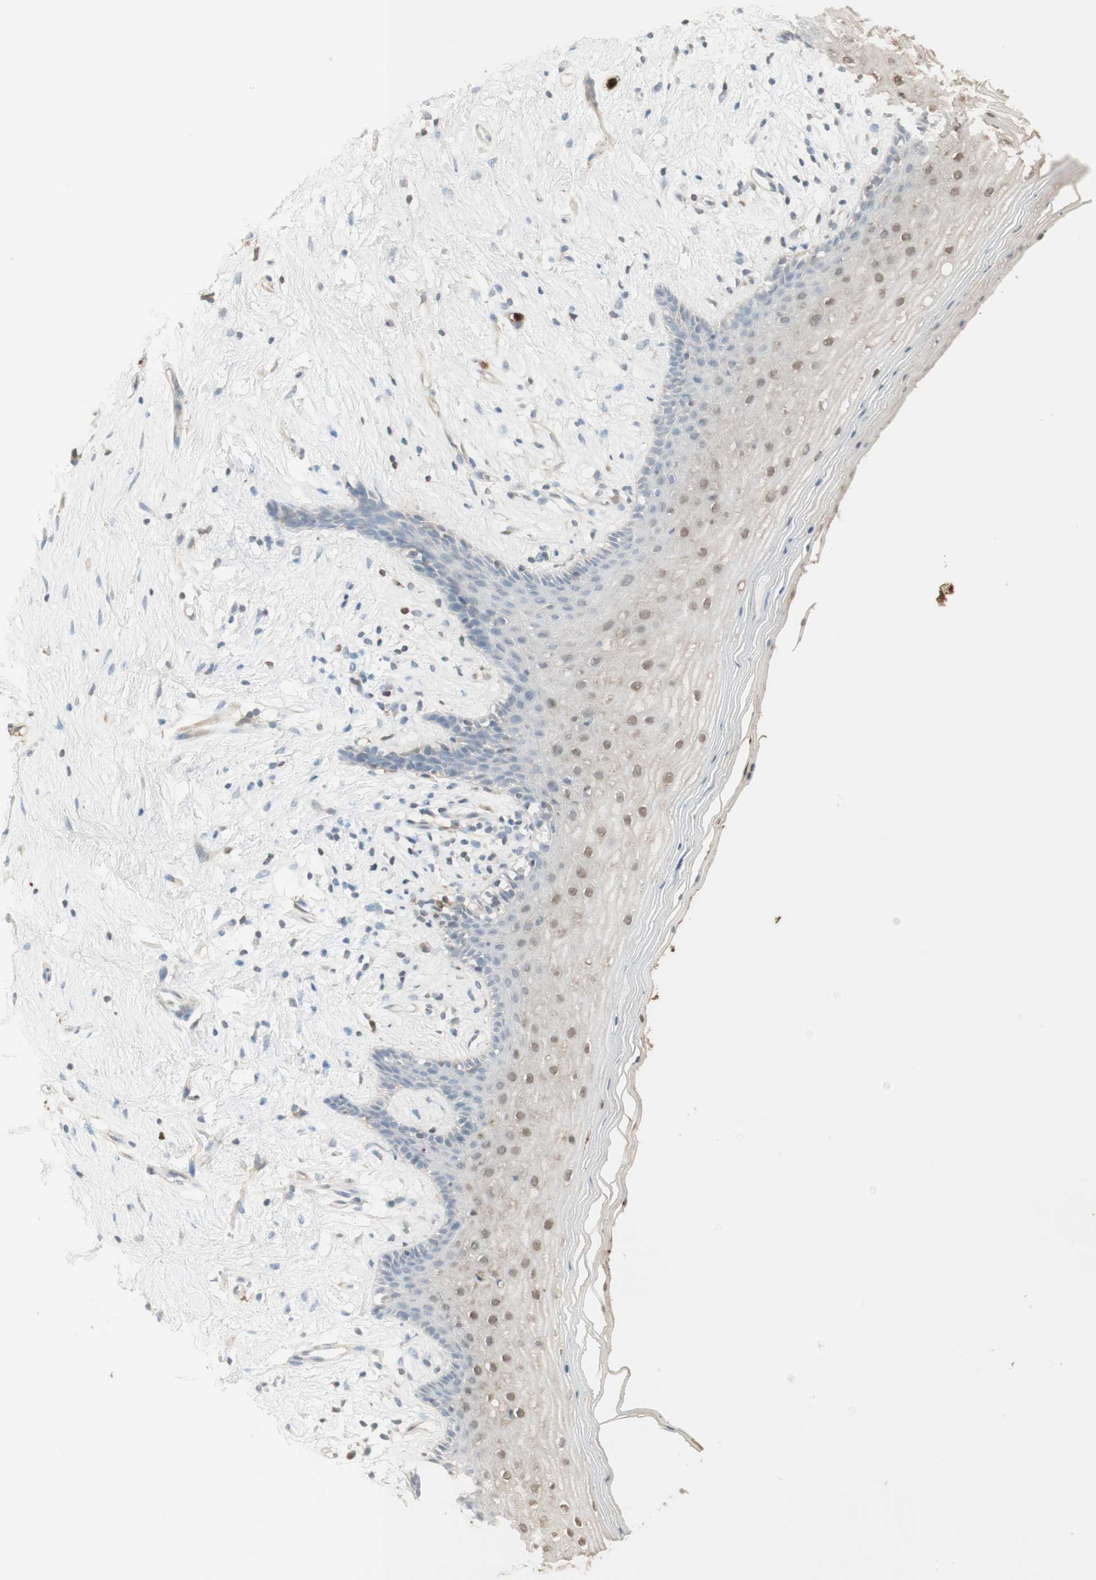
{"staining": {"intensity": "weak", "quantity": "25%-75%", "location": "cytoplasmic/membranous,nuclear"}, "tissue": "vagina", "cell_type": "Squamous epithelial cells", "image_type": "normal", "snomed": [{"axis": "morphology", "description": "Normal tissue, NOS"}, {"axis": "topography", "description": "Vagina"}], "caption": "Normal vagina shows weak cytoplasmic/membranous,nuclear positivity in about 25%-75% of squamous epithelial cells (DAB IHC, brown staining for protein, blue staining for nuclei)..", "gene": "NID1", "patient": {"sex": "female", "age": 44}}